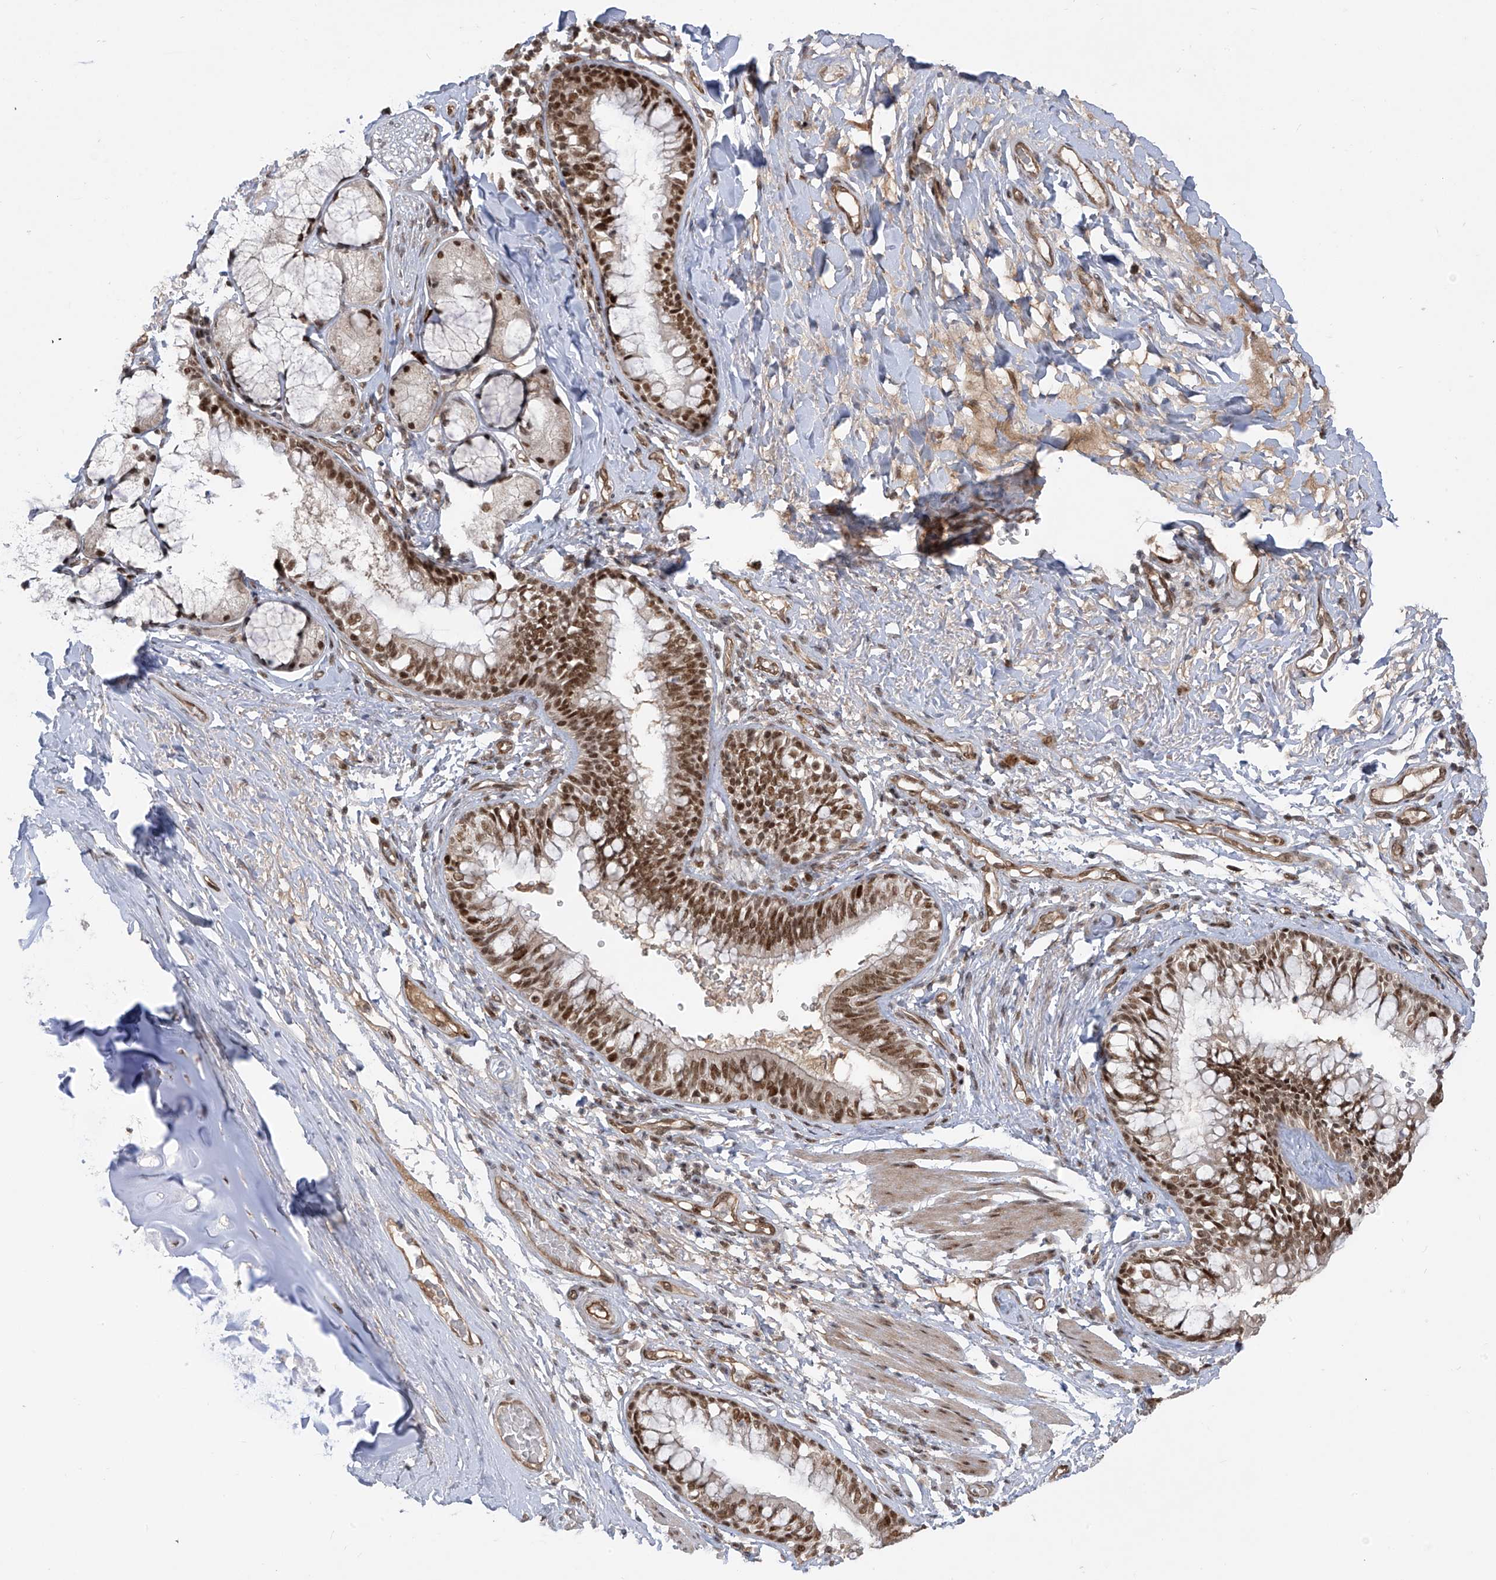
{"staining": {"intensity": "strong", "quantity": ">75%", "location": "nuclear"}, "tissue": "bronchus", "cell_type": "Respiratory epithelial cells", "image_type": "normal", "snomed": [{"axis": "morphology", "description": "Normal tissue, NOS"}, {"axis": "topography", "description": "Cartilage tissue"}, {"axis": "topography", "description": "Bronchus"}], "caption": "Strong nuclear protein positivity is seen in approximately >75% of respiratory epithelial cells in bronchus. (brown staining indicates protein expression, while blue staining denotes nuclei).", "gene": "ARHGEF3", "patient": {"sex": "female", "age": 36}}